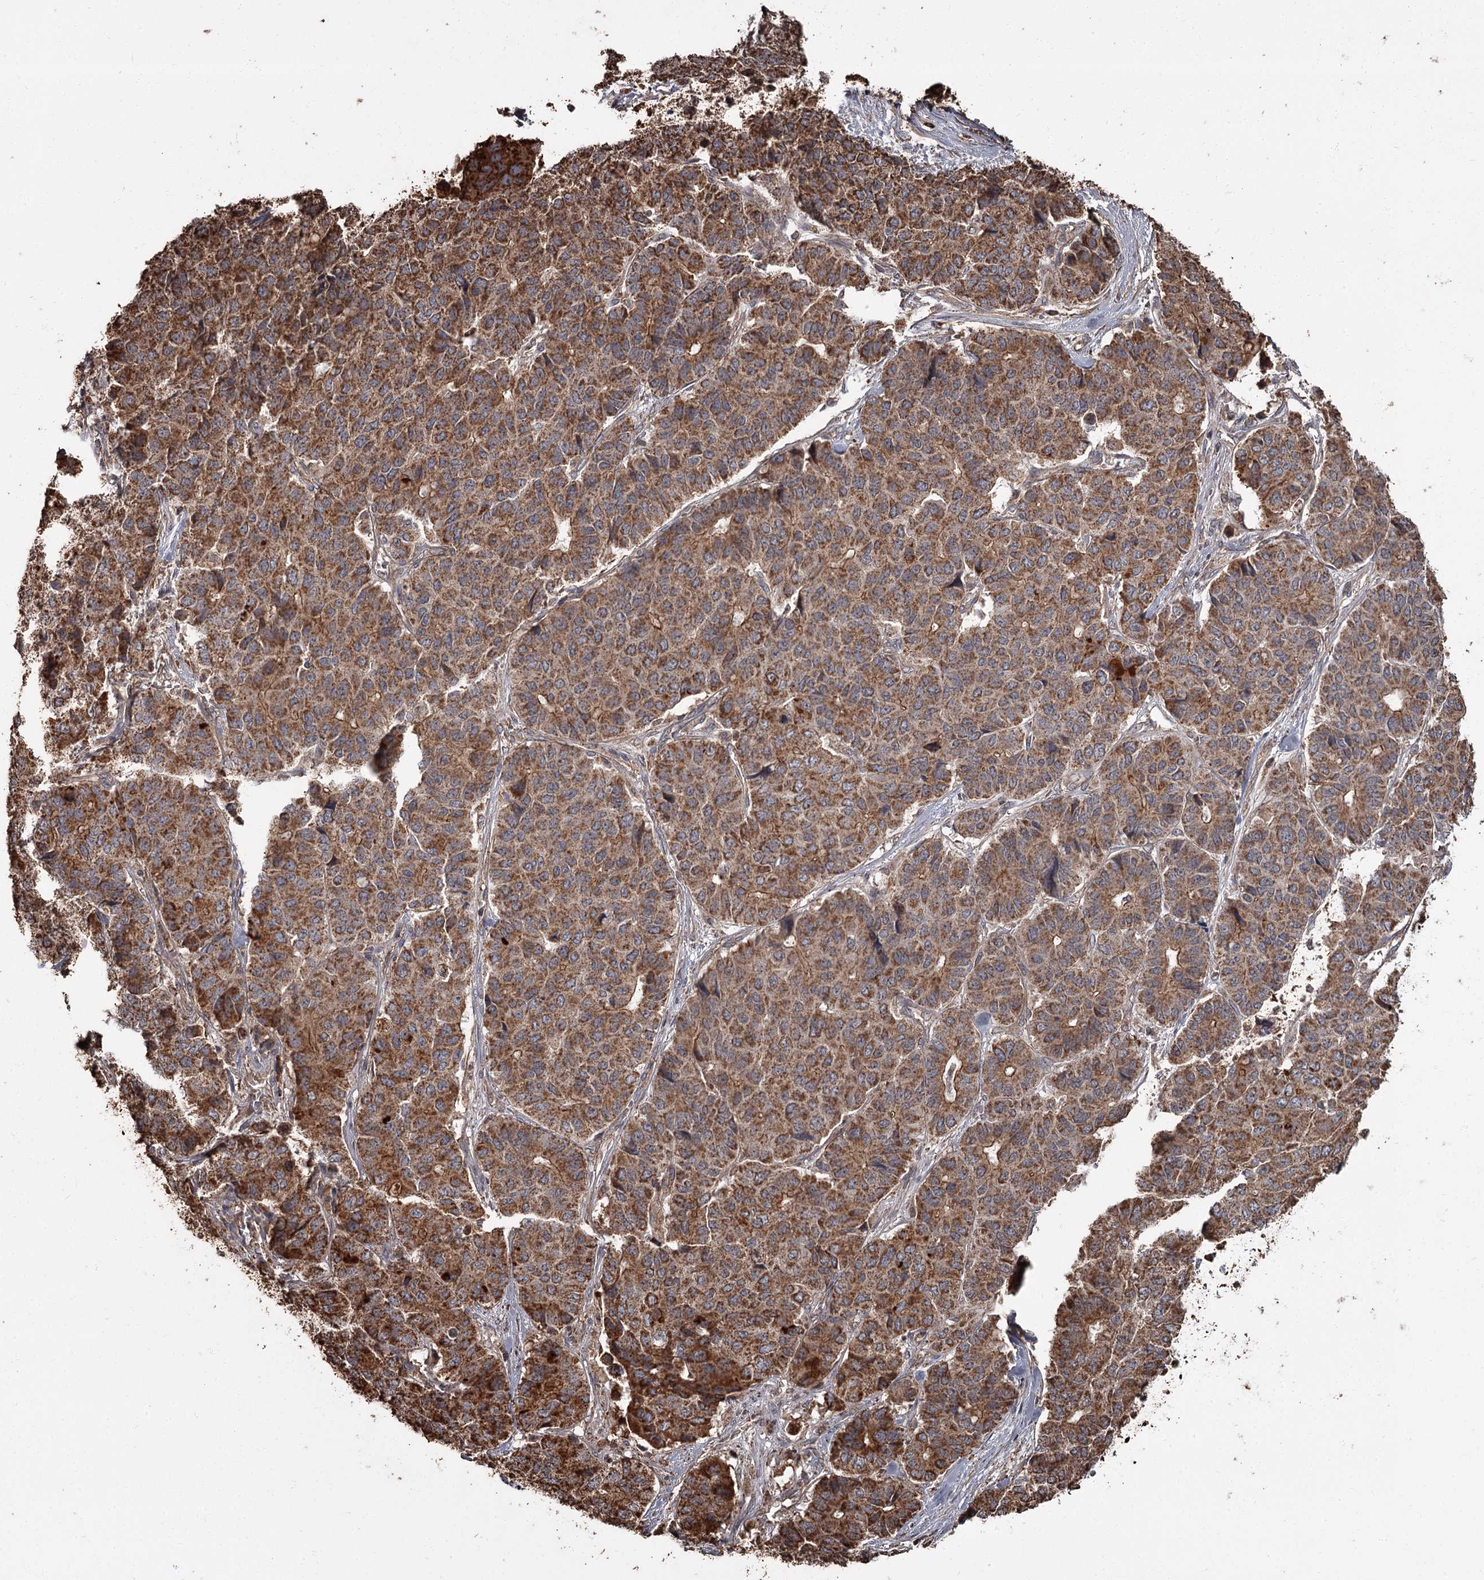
{"staining": {"intensity": "strong", "quantity": ">75%", "location": "cytoplasmic/membranous"}, "tissue": "pancreatic cancer", "cell_type": "Tumor cells", "image_type": "cancer", "snomed": [{"axis": "morphology", "description": "Adenocarcinoma, NOS"}, {"axis": "topography", "description": "Pancreas"}], "caption": "Immunohistochemical staining of adenocarcinoma (pancreatic) exhibits high levels of strong cytoplasmic/membranous staining in approximately >75% of tumor cells. (DAB (3,3'-diaminobenzidine) IHC, brown staining for protein, blue staining for nuclei).", "gene": "THAP9", "patient": {"sex": "male", "age": 50}}